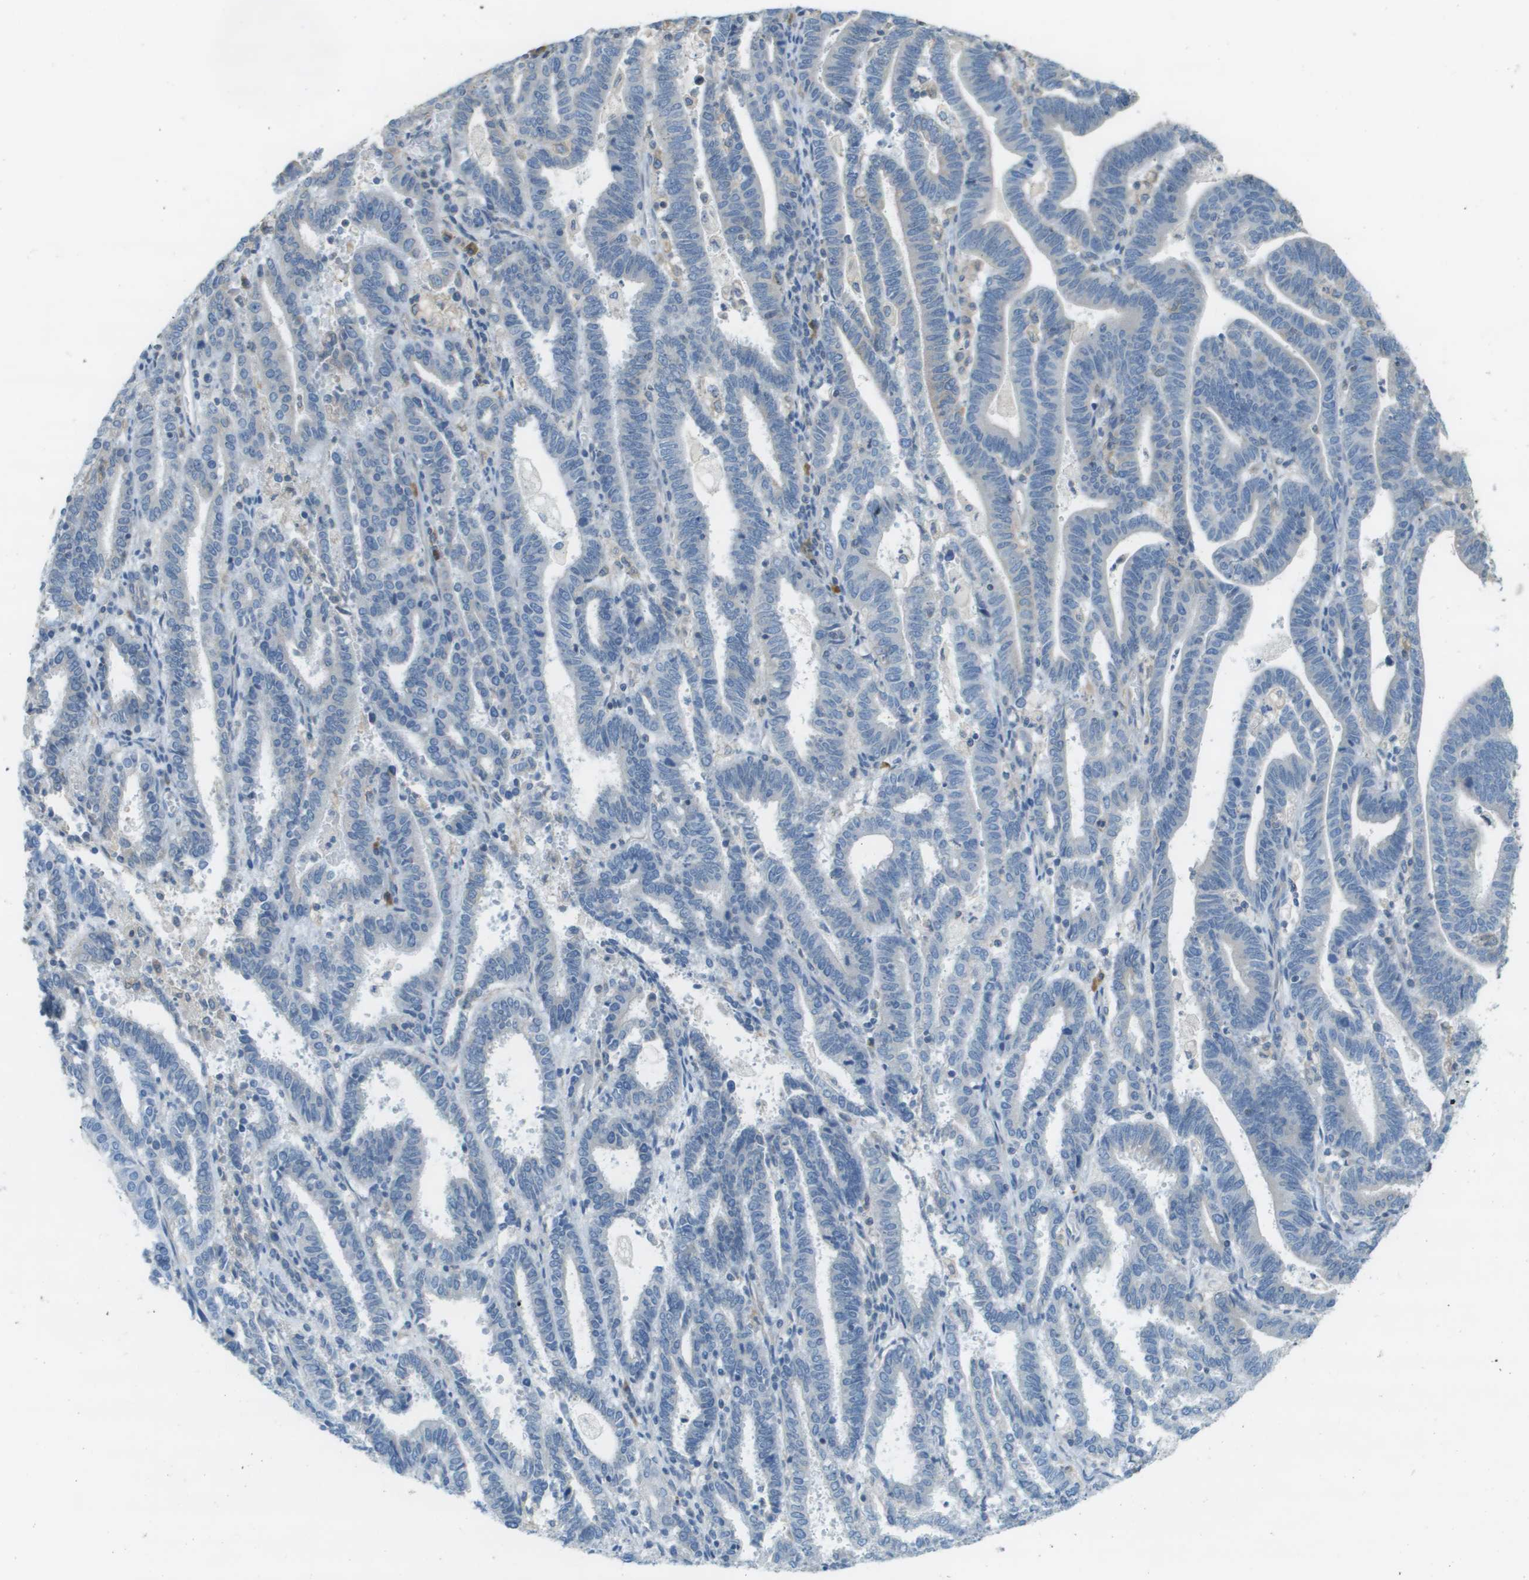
{"staining": {"intensity": "negative", "quantity": "none", "location": "none"}, "tissue": "endometrial cancer", "cell_type": "Tumor cells", "image_type": "cancer", "snomed": [{"axis": "morphology", "description": "Adenocarcinoma, NOS"}, {"axis": "topography", "description": "Uterus"}], "caption": "The immunohistochemistry (IHC) histopathology image has no significant staining in tumor cells of endometrial cancer (adenocarcinoma) tissue.", "gene": "DNAJB11", "patient": {"sex": "female", "age": 83}}